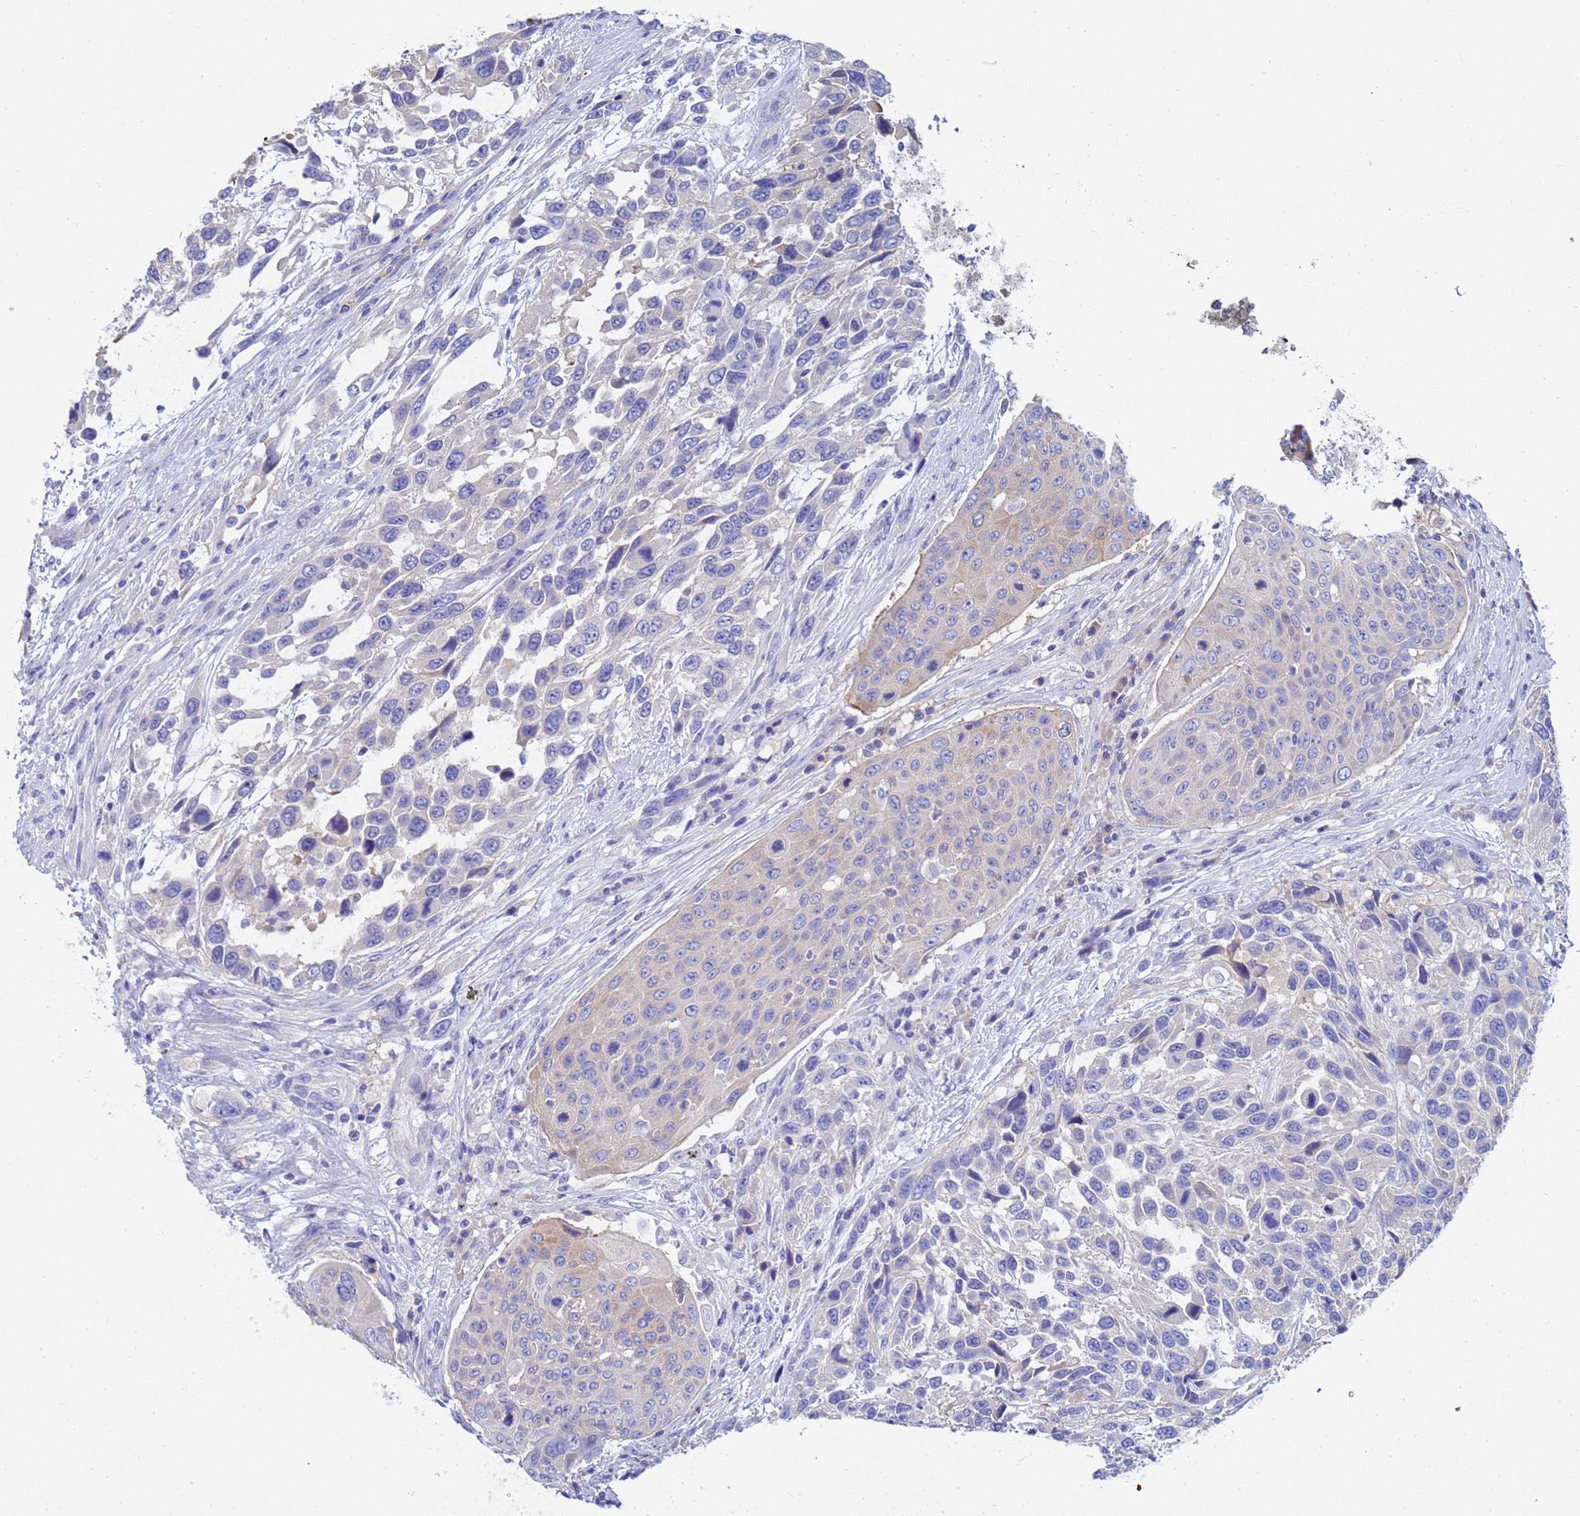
{"staining": {"intensity": "negative", "quantity": "none", "location": "none"}, "tissue": "urothelial cancer", "cell_type": "Tumor cells", "image_type": "cancer", "snomed": [{"axis": "morphology", "description": "Urothelial carcinoma, High grade"}, {"axis": "topography", "description": "Urinary bladder"}], "caption": "Urothelial cancer stained for a protein using immunohistochemistry displays no expression tumor cells.", "gene": "UBE2O", "patient": {"sex": "female", "age": 70}}